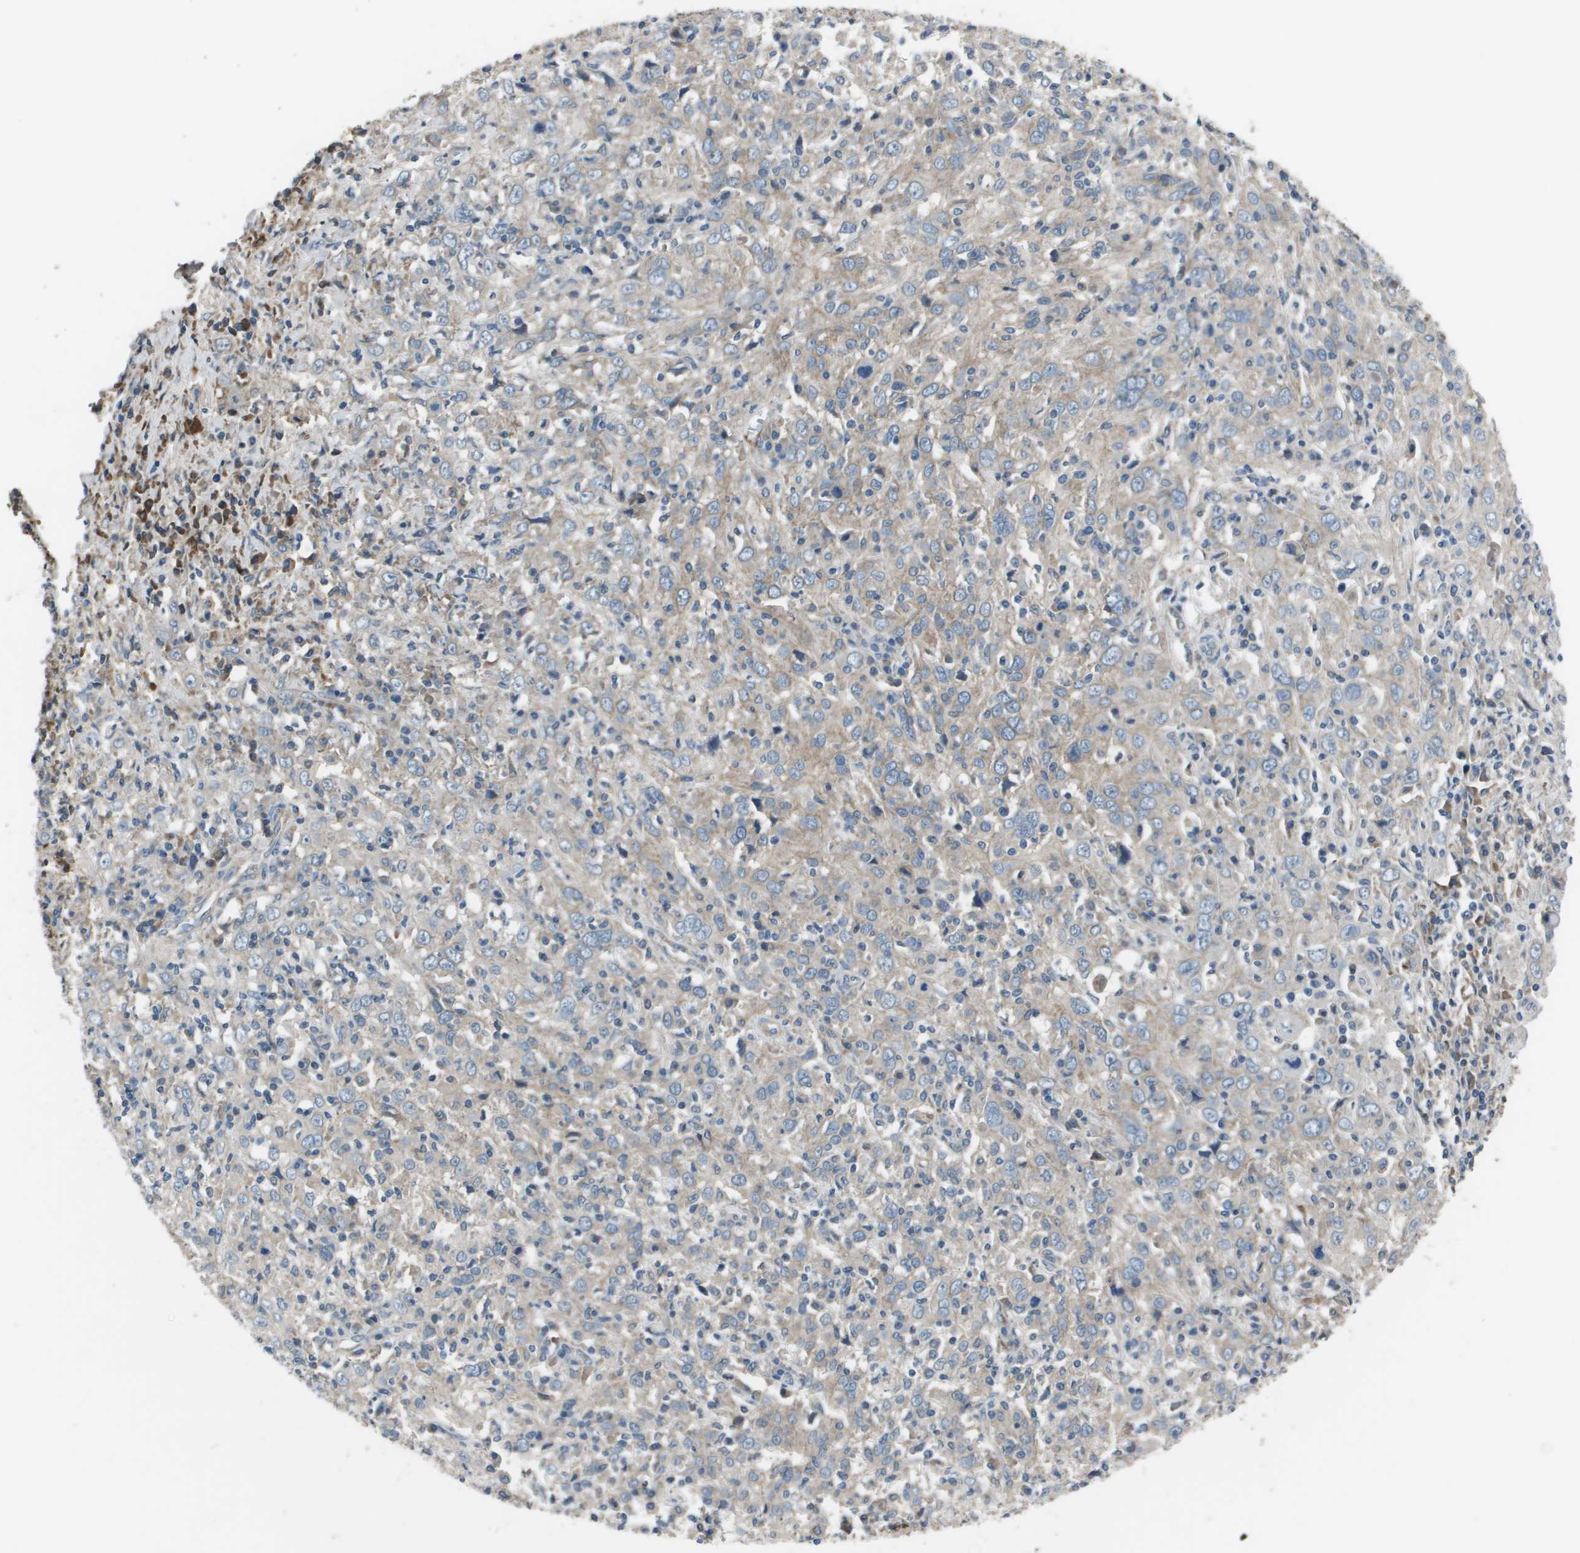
{"staining": {"intensity": "weak", "quantity": "<25%", "location": "cytoplasmic/membranous"}, "tissue": "cervical cancer", "cell_type": "Tumor cells", "image_type": "cancer", "snomed": [{"axis": "morphology", "description": "Squamous cell carcinoma, NOS"}, {"axis": "topography", "description": "Cervix"}], "caption": "High power microscopy photomicrograph of an IHC photomicrograph of squamous cell carcinoma (cervical), revealing no significant expression in tumor cells. (Brightfield microscopy of DAB (3,3'-diaminobenzidine) immunohistochemistry at high magnification).", "gene": "PCOLCE", "patient": {"sex": "female", "age": 46}}